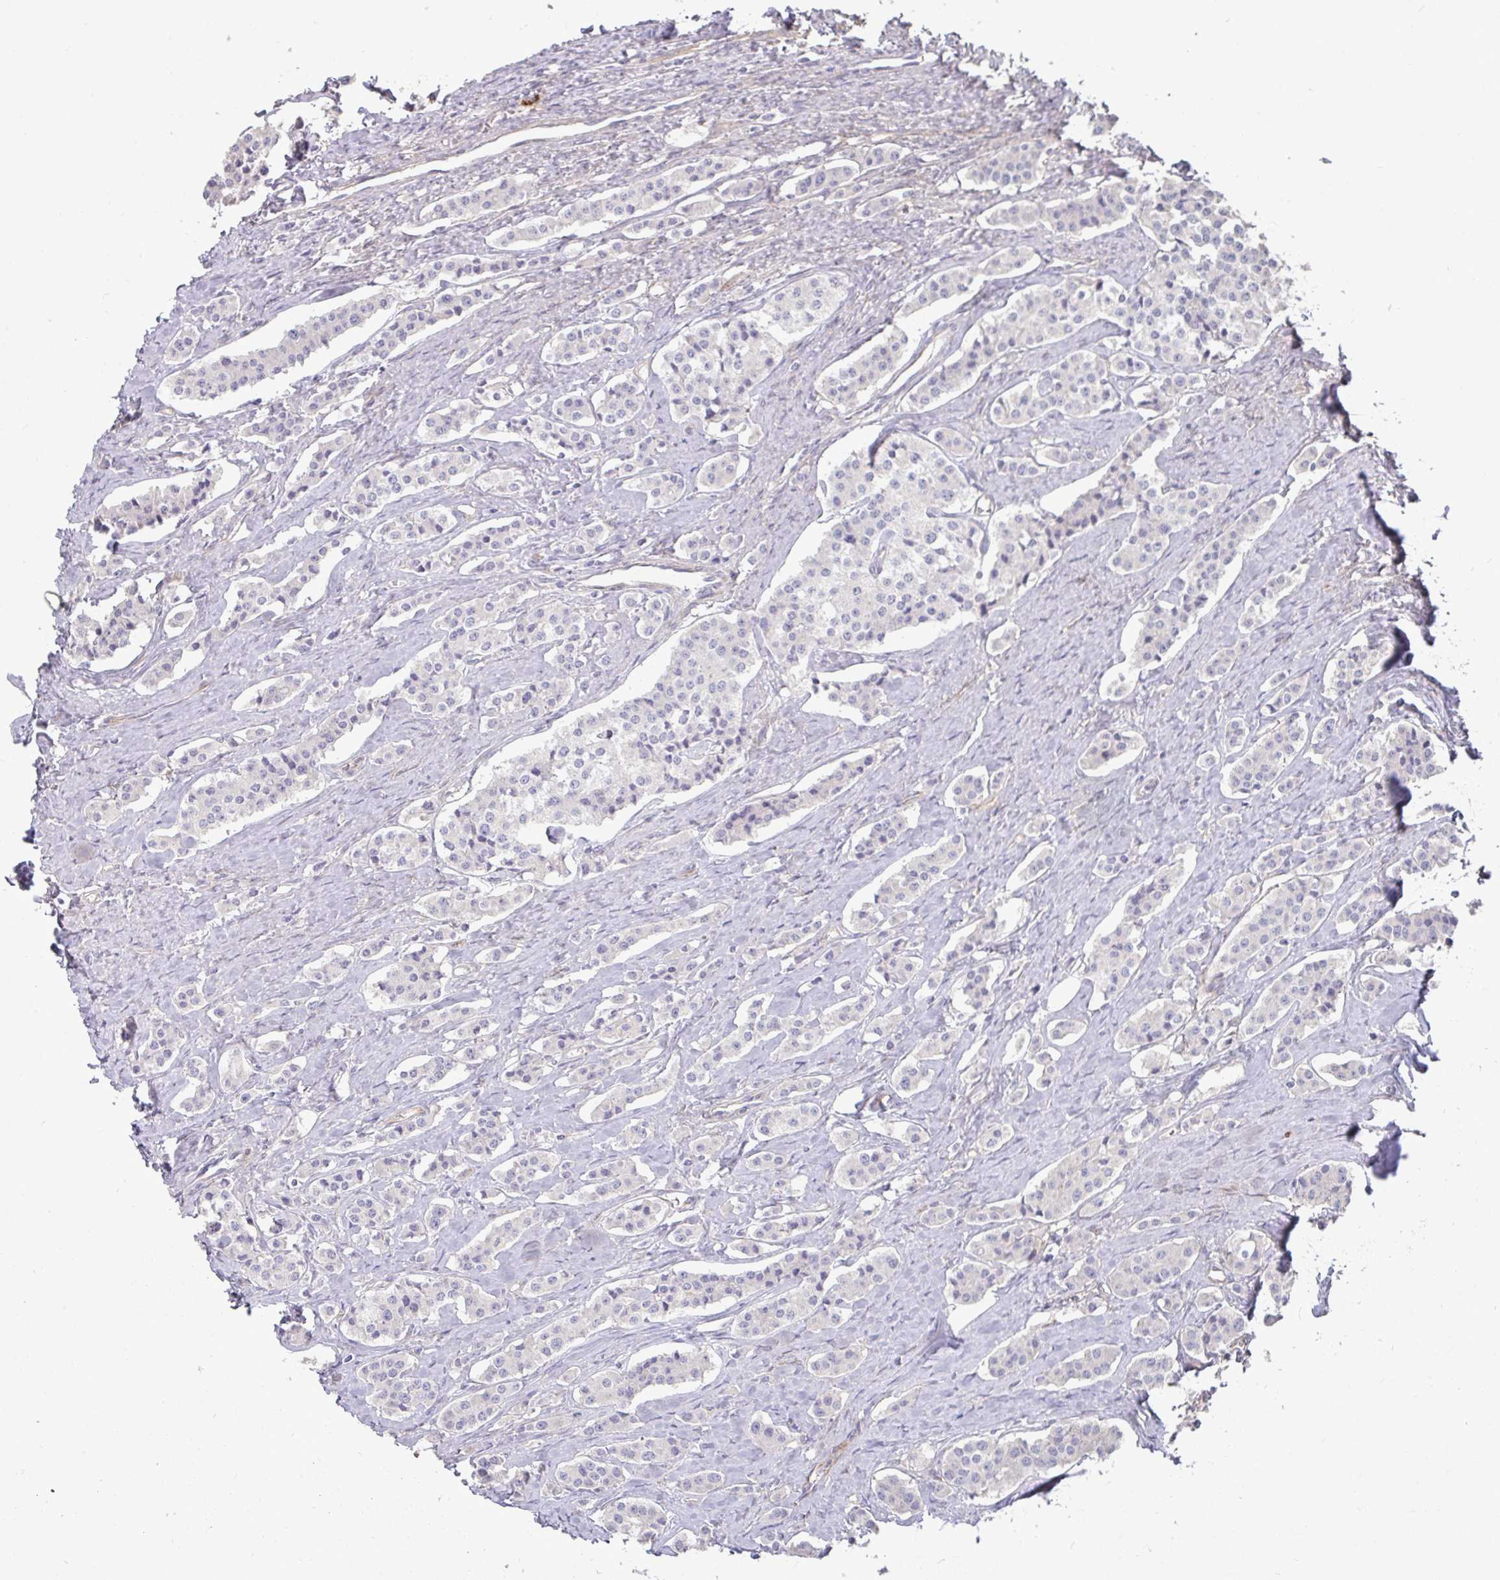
{"staining": {"intensity": "negative", "quantity": "none", "location": "none"}, "tissue": "carcinoid", "cell_type": "Tumor cells", "image_type": "cancer", "snomed": [{"axis": "morphology", "description": "Carcinoid, malignant, NOS"}, {"axis": "topography", "description": "Small intestine"}], "caption": "A micrograph of carcinoid (malignant) stained for a protein reveals no brown staining in tumor cells.", "gene": "SH2D1B", "patient": {"sex": "male", "age": 63}}